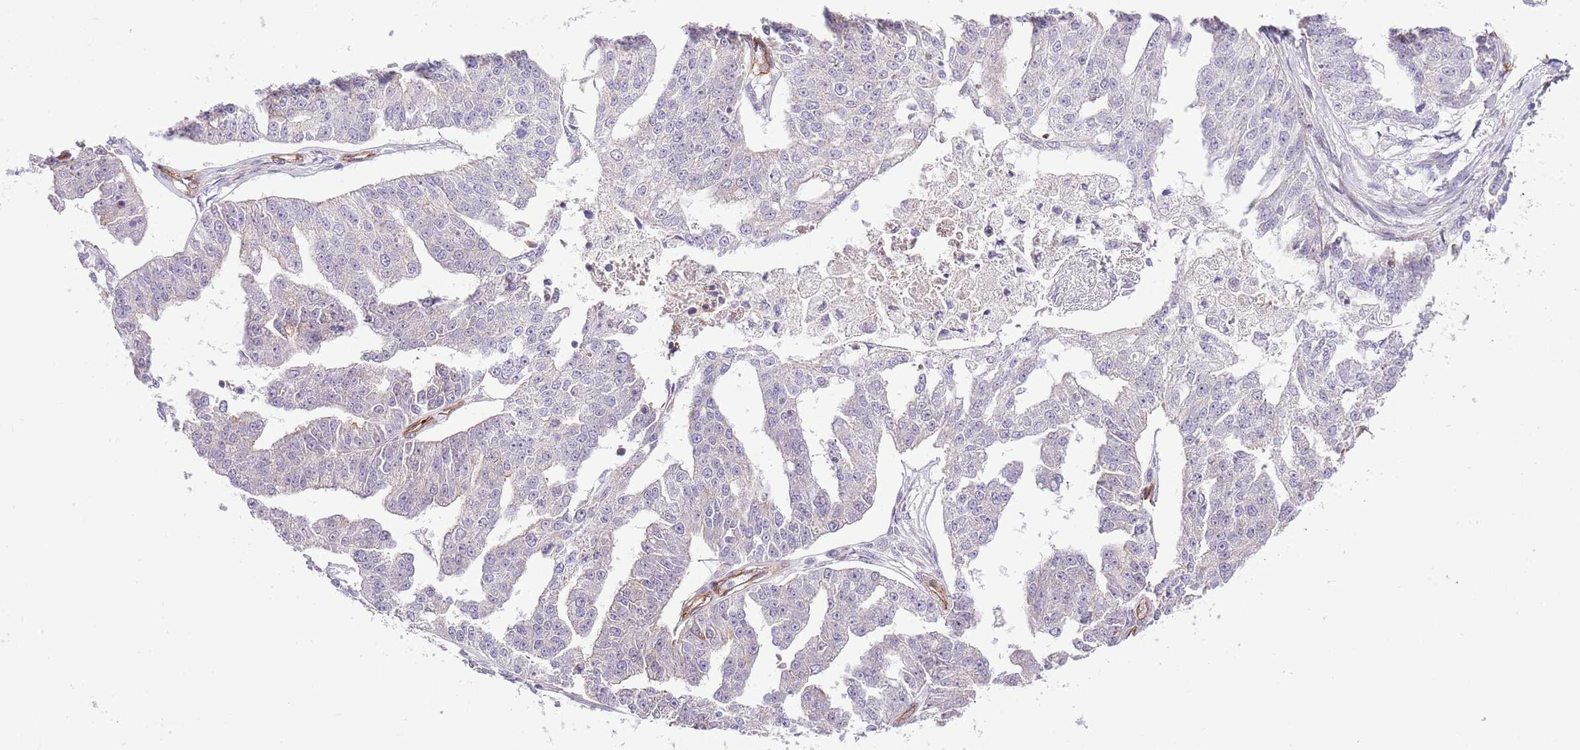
{"staining": {"intensity": "negative", "quantity": "none", "location": "none"}, "tissue": "ovarian cancer", "cell_type": "Tumor cells", "image_type": "cancer", "snomed": [{"axis": "morphology", "description": "Cystadenocarcinoma, serous, NOS"}, {"axis": "topography", "description": "Ovary"}], "caption": "IHC photomicrograph of neoplastic tissue: human ovarian serous cystadenocarcinoma stained with DAB (3,3'-diaminobenzidine) displays no significant protein expression in tumor cells.", "gene": "NEK3", "patient": {"sex": "female", "age": 58}}